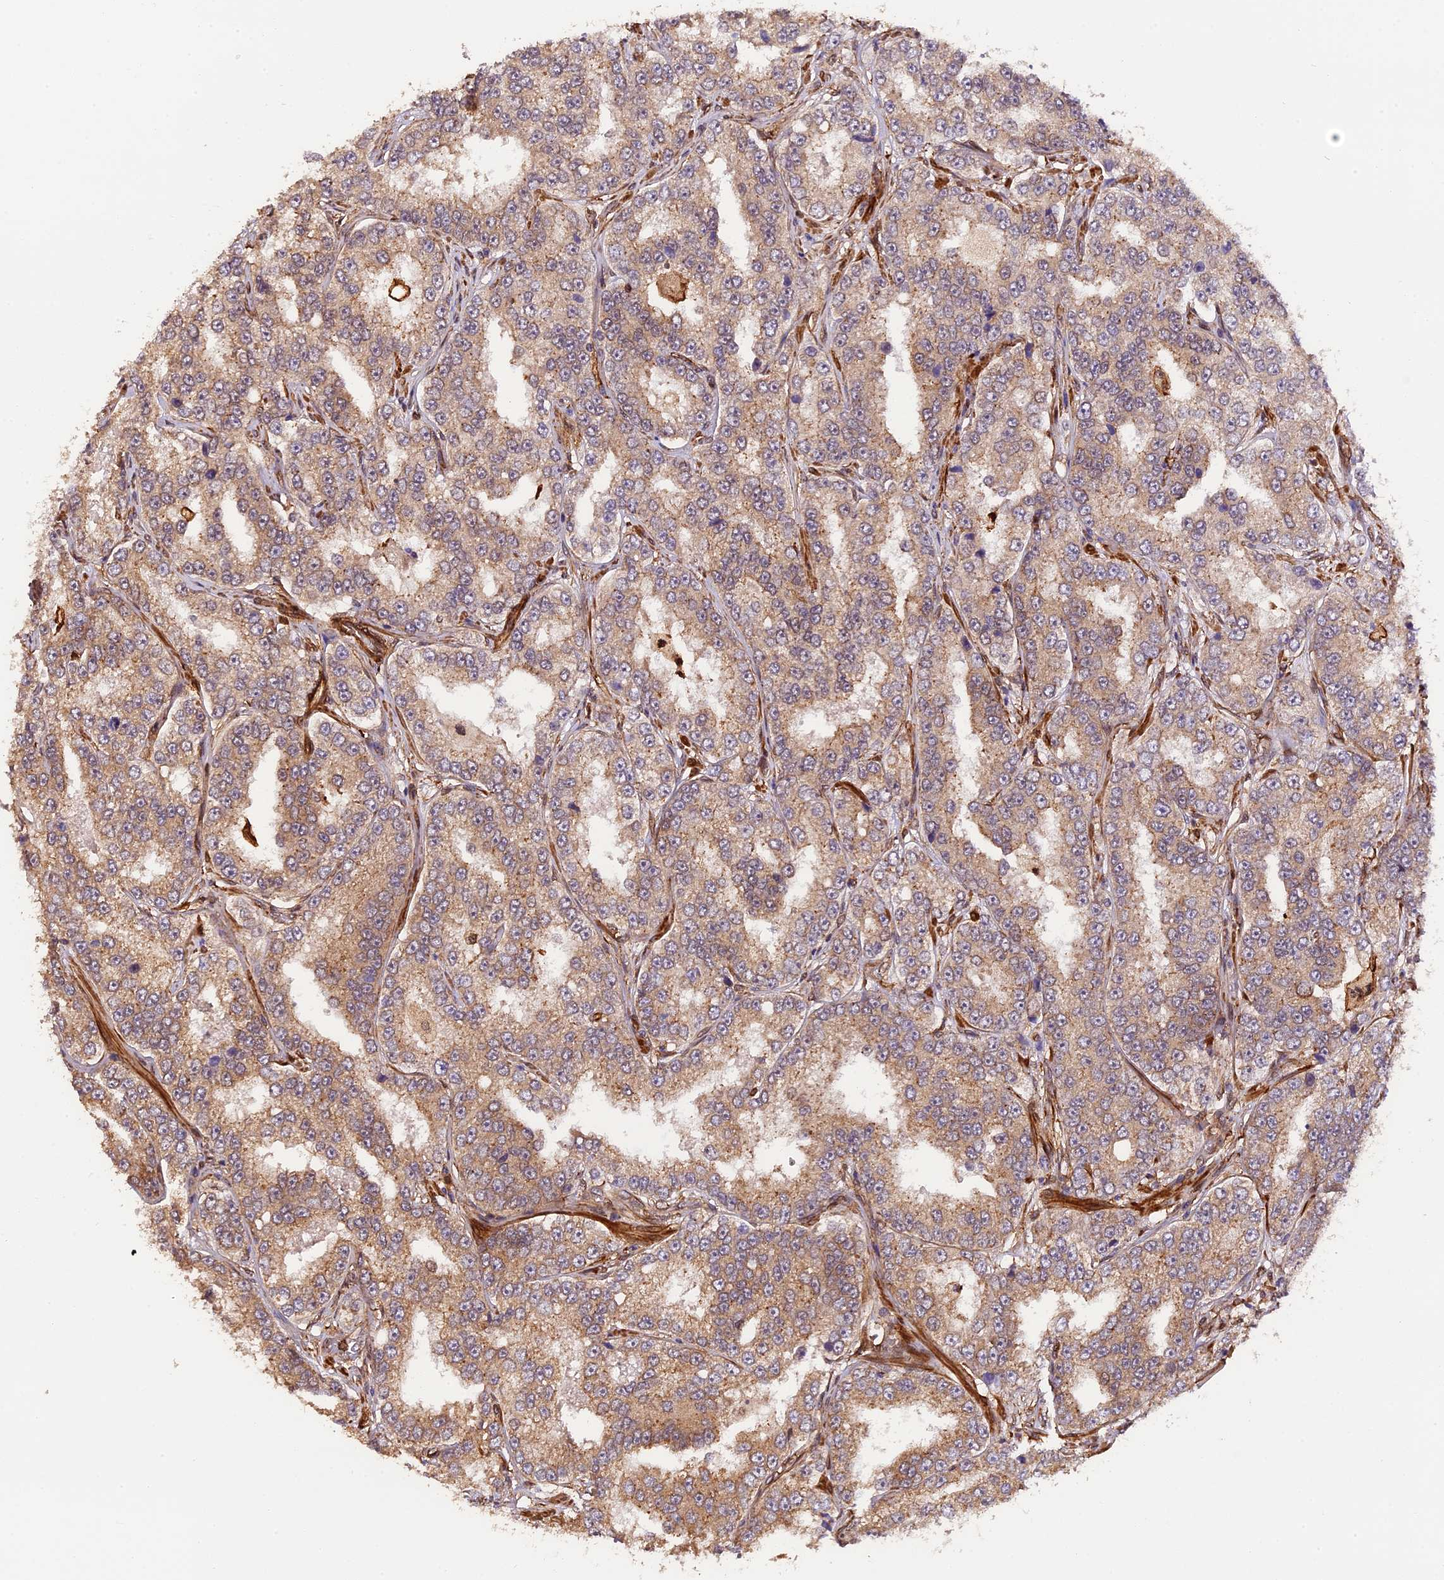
{"staining": {"intensity": "weak", "quantity": ">75%", "location": "cytoplasmic/membranous"}, "tissue": "prostate cancer", "cell_type": "Tumor cells", "image_type": "cancer", "snomed": [{"axis": "morphology", "description": "Normal tissue, NOS"}, {"axis": "morphology", "description": "Adenocarcinoma, High grade"}, {"axis": "topography", "description": "Prostate"}], "caption": "Immunohistochemistry photomicrograph of human prostate high-grade adenocarcinoma stained for a protein (brown), which displays low levels of weak cytoplasmic/membranous expression in about >75% of tumor cells.", "gene": "HERPUD1", "patient": {"sex": "male", "age": 83}}